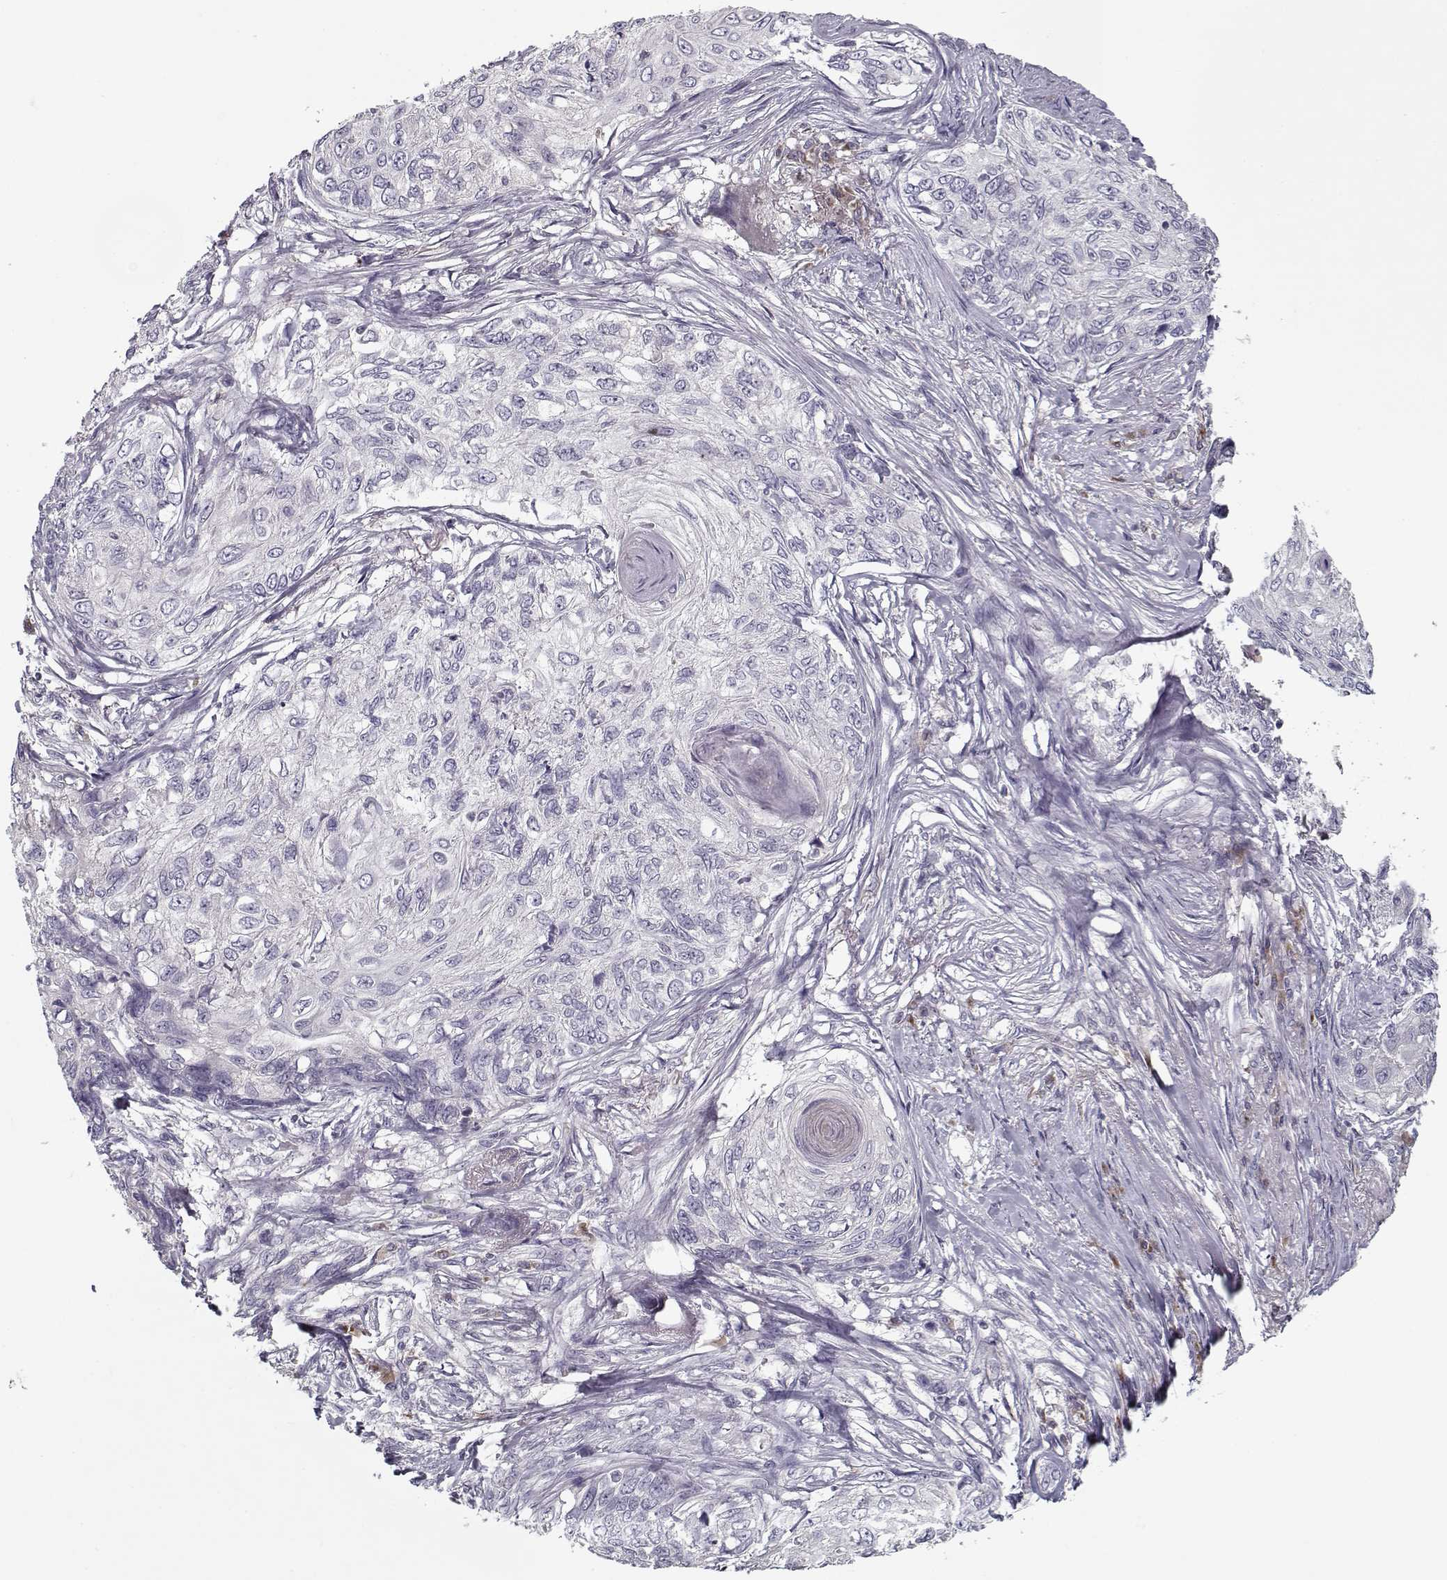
{"staining": {"intensity": "negative", "quantity": "none", "location": "none"}, "tissue": "skin cancer", "cell_type": "Tumor cells", "image_type": "cancer", "snomed": [{"axis": "morphology", "description": "Squamous cell carcinoma, NOS"}, {"axis": "topography", "description": "Skin"}], "caption": "High magnification brightfield microscopy of skin cancer stained with DAB (brown) and counterstained with hematoxylin (blue): tumor cells show no significant positivity.", "gene": "UNC13D", "patient": {"sex": "male", "age": 92}}